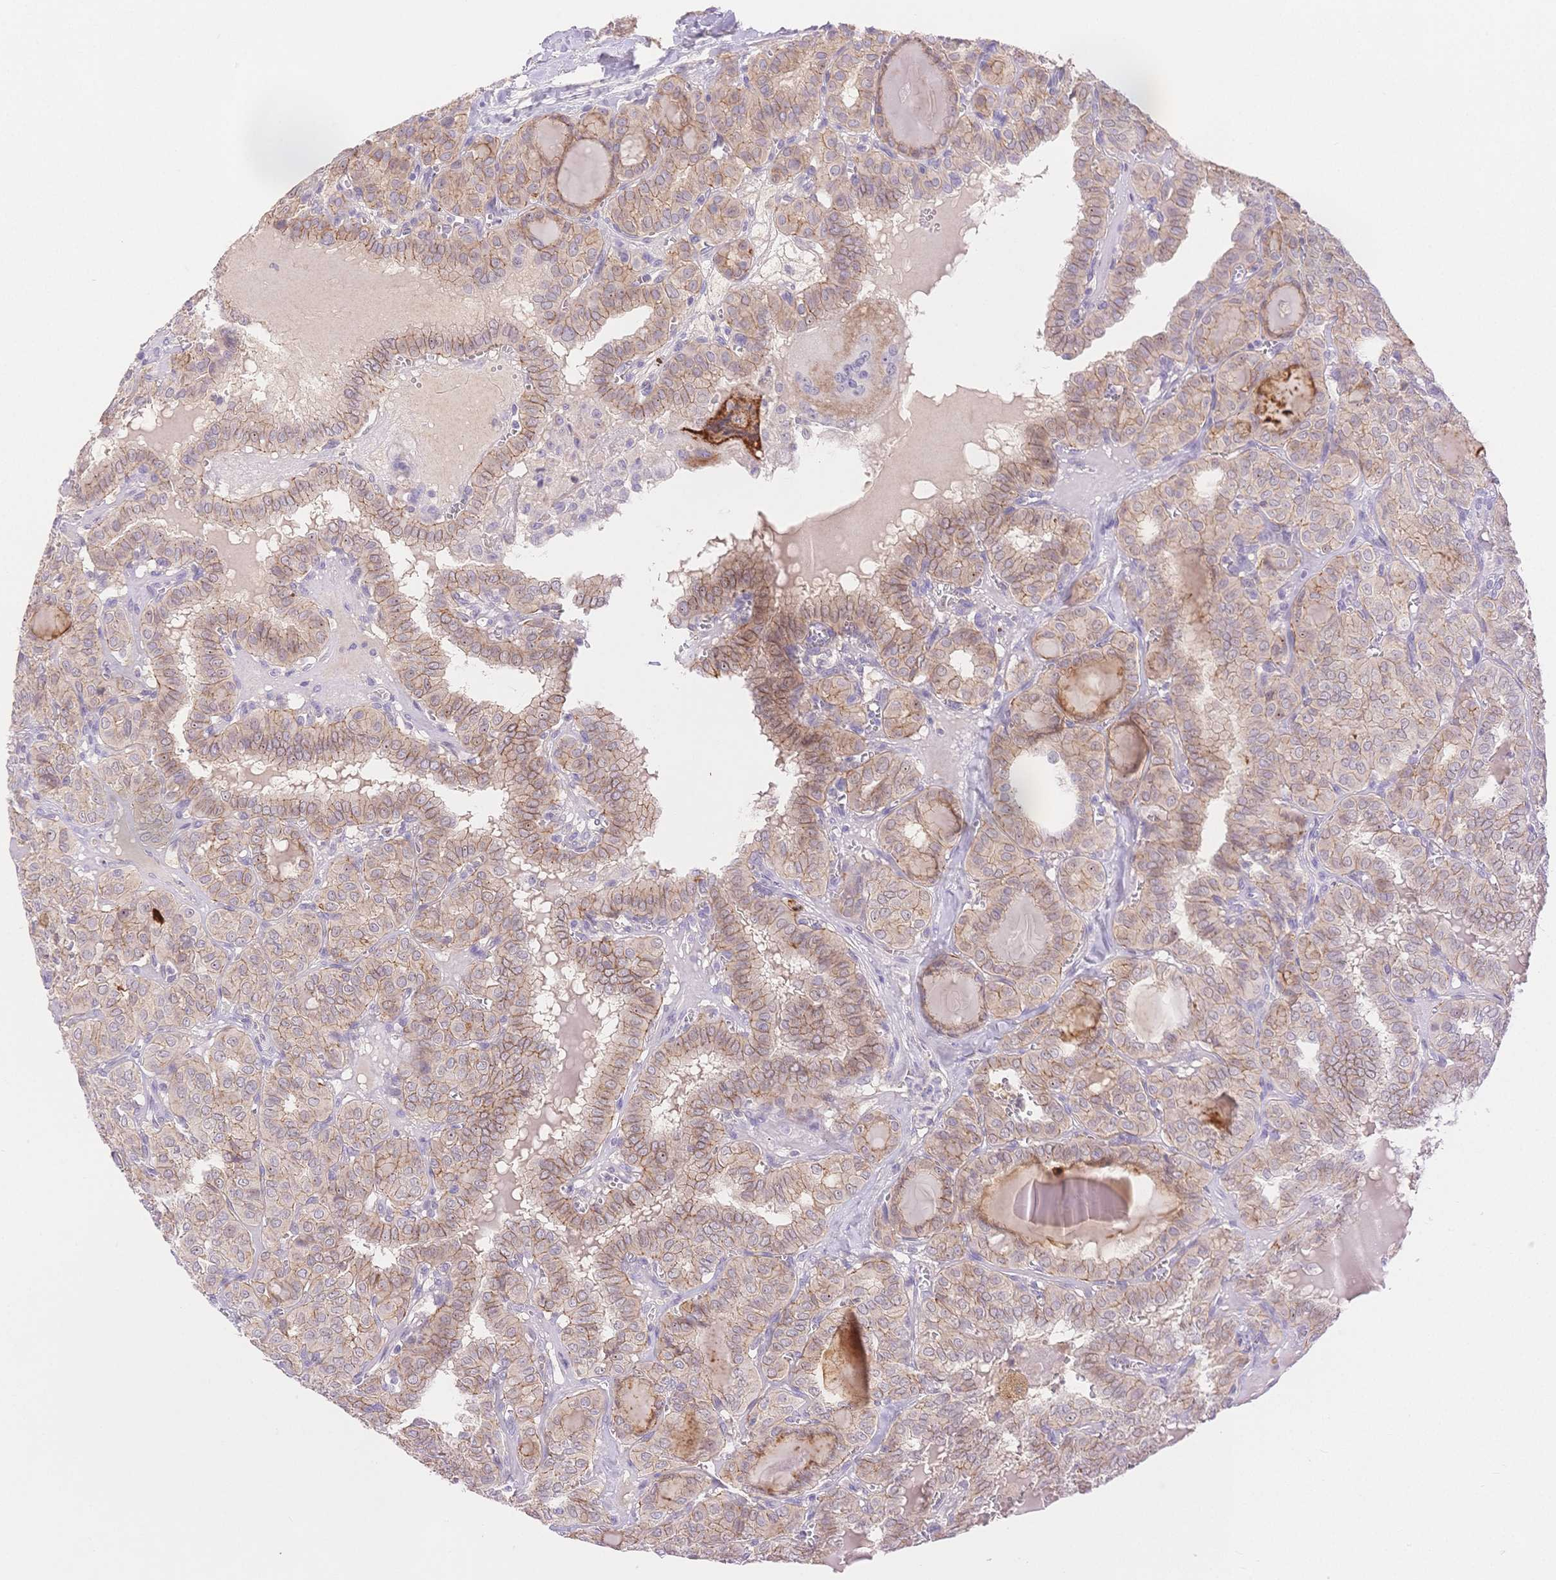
{"staining": {"intensity": "moderate", "quantity": "25%-75%", "location": "cytoplasmic/membranous"}, "tissue": "thyroid cancer", "cell_type": "Tumor cells", "image_type": "cancer", "snomed": [{"axis": "morphology", "description": "Papillary adenocarcinoma, NOS"}, {"axis": "topography", "description": "Thyroid gland"}], "caption": "Protein staining of thyroid cancer tissue reveals moderate cytoplasmic/membranous staining in about 25%-75% of tumor cells. (IHC, brightfield microscopy, high magnification).", "gene": "WDR54", "patient": {"sex": "female", "age": 41}}